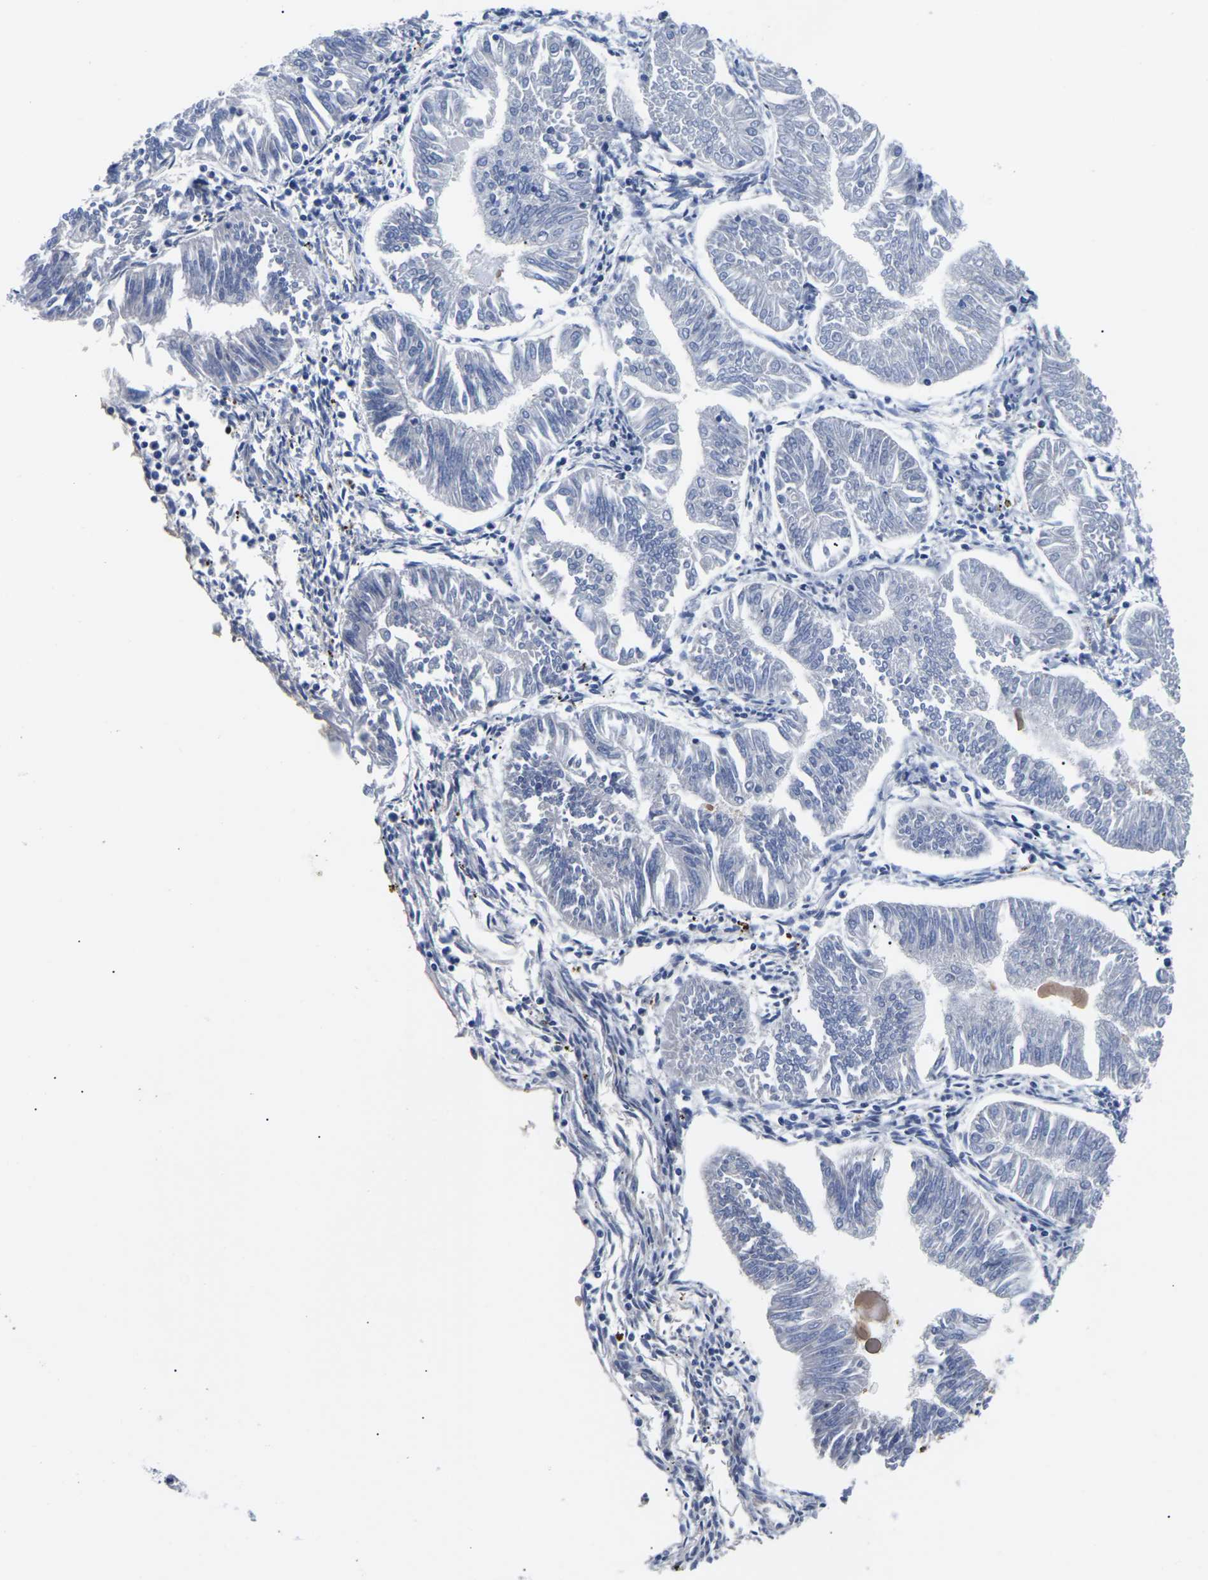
{"staining": {"intensity": "negative", "quantity": "none", "location": "none"}, "tissue": "endometrial cancer", "cell_type": "Tumor cells", "image_type": "cancer", "snomed": [{"axis": "morphology", "description": "Adenocarcinoma, NOS"}, {"axis": "topography", "description": "Endometrium"}], "caption": "Endometrial cancer (adenocarcinoma) was stained to show a protein in brown. There is no significant positivity in tumor cells. Nuclei are stained in blue.", "gene": "ST6GAL2", "patient": {"sex": "female", "age": 53}}